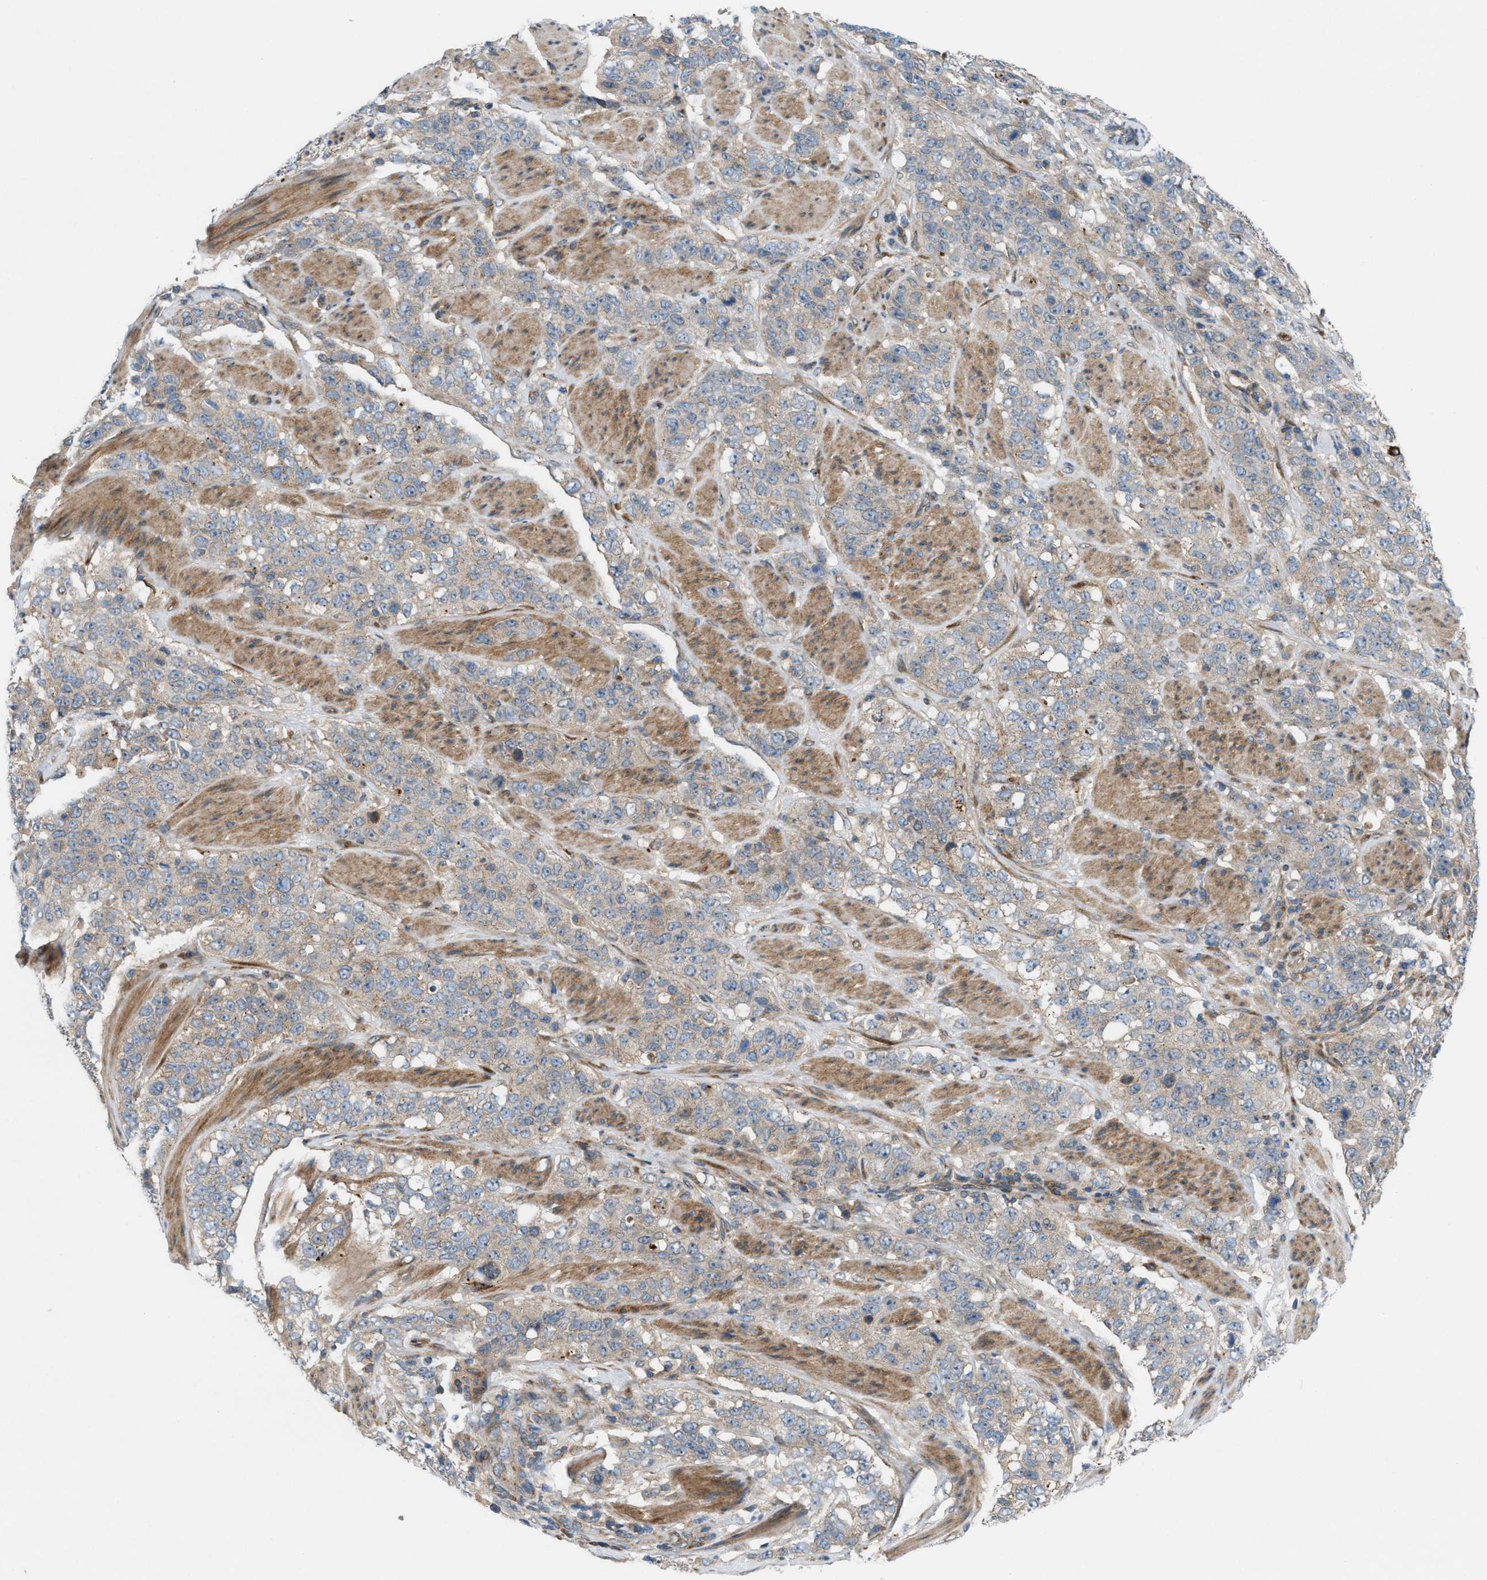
{"staining": {"intensity": "weak", "quantity": "25%-75%", "location": "cytoplasmic/membranous"}, "tissue": "stomach cancer", "cell_type": "Tumor cells", "image_type": "cancer", "snomed": [{"axis": "morphology", "description": "Adenocarcinoma, NOS"}, {"axis": "topography", "description": "Stomach"}], "caption": "About 25%-75% of tumor cells in adenocarcinoma (stomach) reveal weak cytoplasmic/membranous protein positivity as visualized by brown immunohistochemical staining.", "gene": "CYB5D1", "patient": {"sex": "male", "age": 48}}